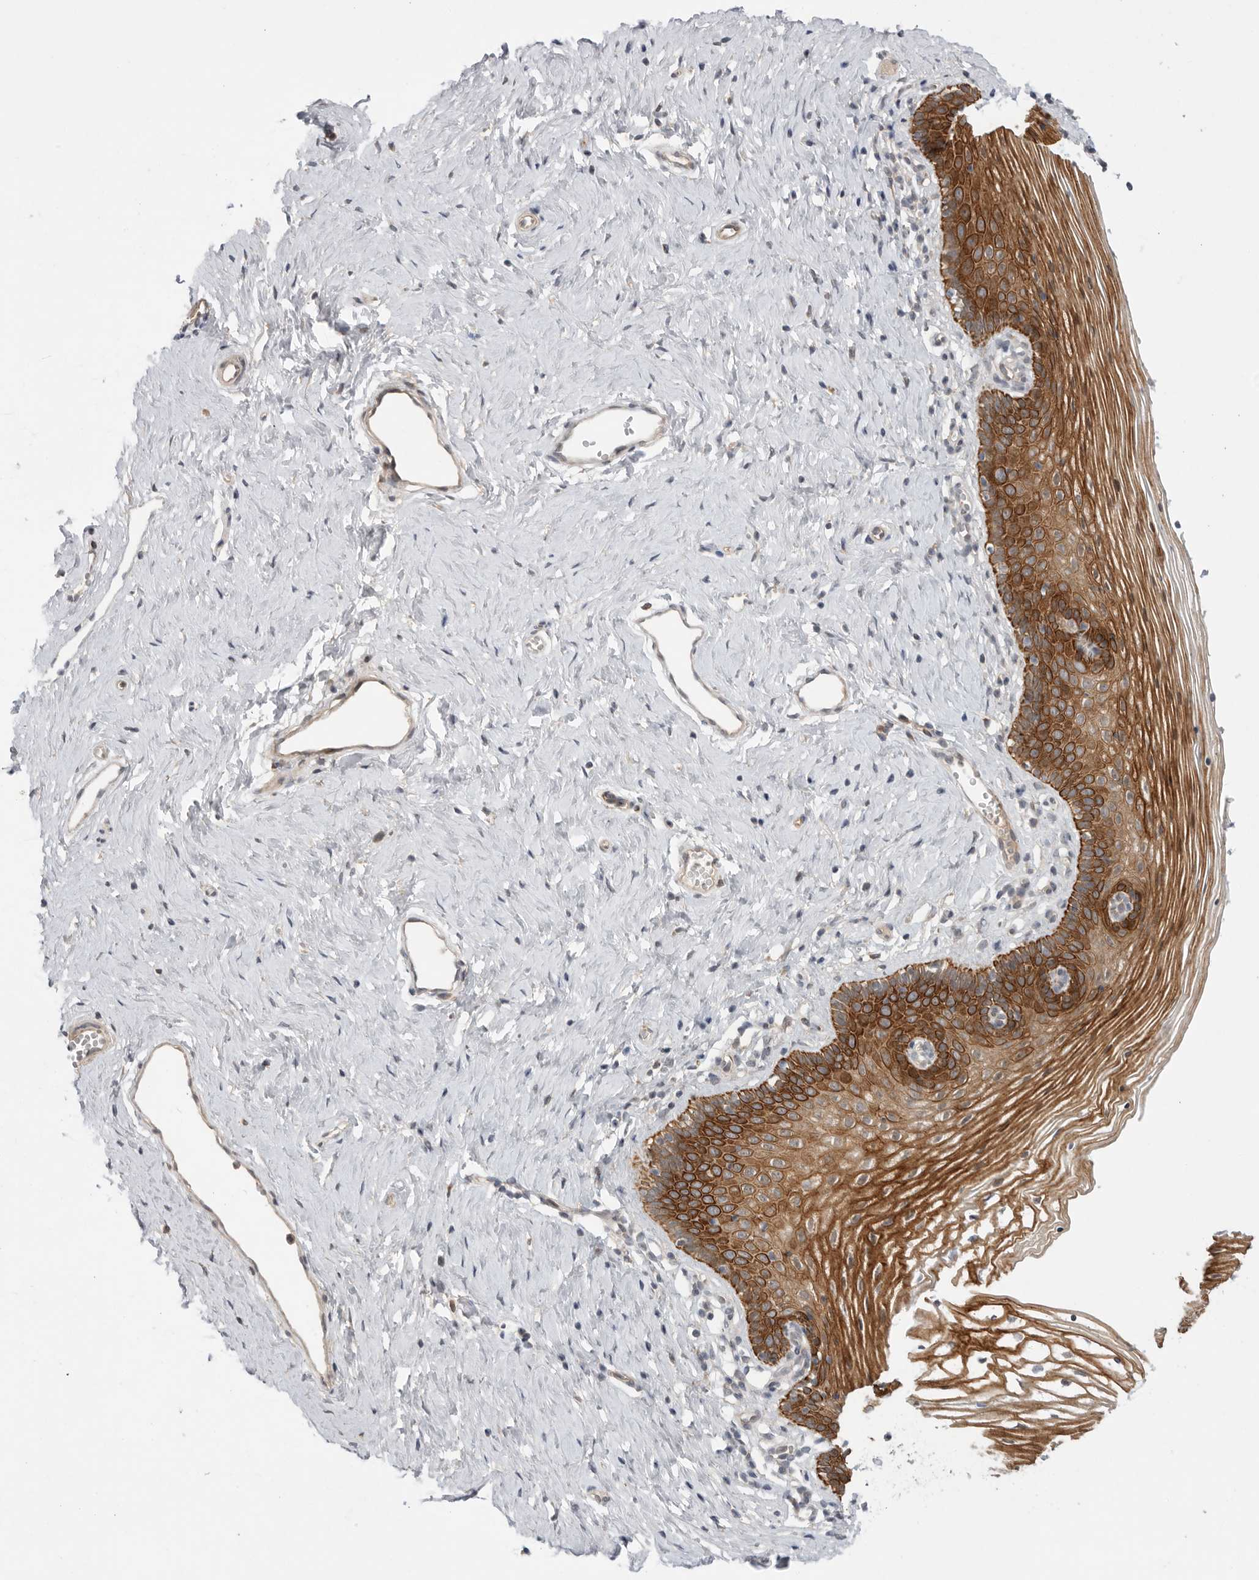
{"staining": {"intensity": "strong", "quantity": ">75%", "location": "cytoplasmic/membranous"}, "tissue": "vagina", "cell_type": "Squamous epithelial cells", "image_type": "normal", "snomed": [{"axis": "morphology", "description": "Normal tissue, NOS"}, {"axis": "topography", "description": "Vagina"}], "caption": "Protein staining of benign vagina demonstrates strong cytoplasmic/membranous staining in about >75% of squamous epithelial cells.", "gene": "PTPDC1", "patient": {"sex": "female", "age": 32}}